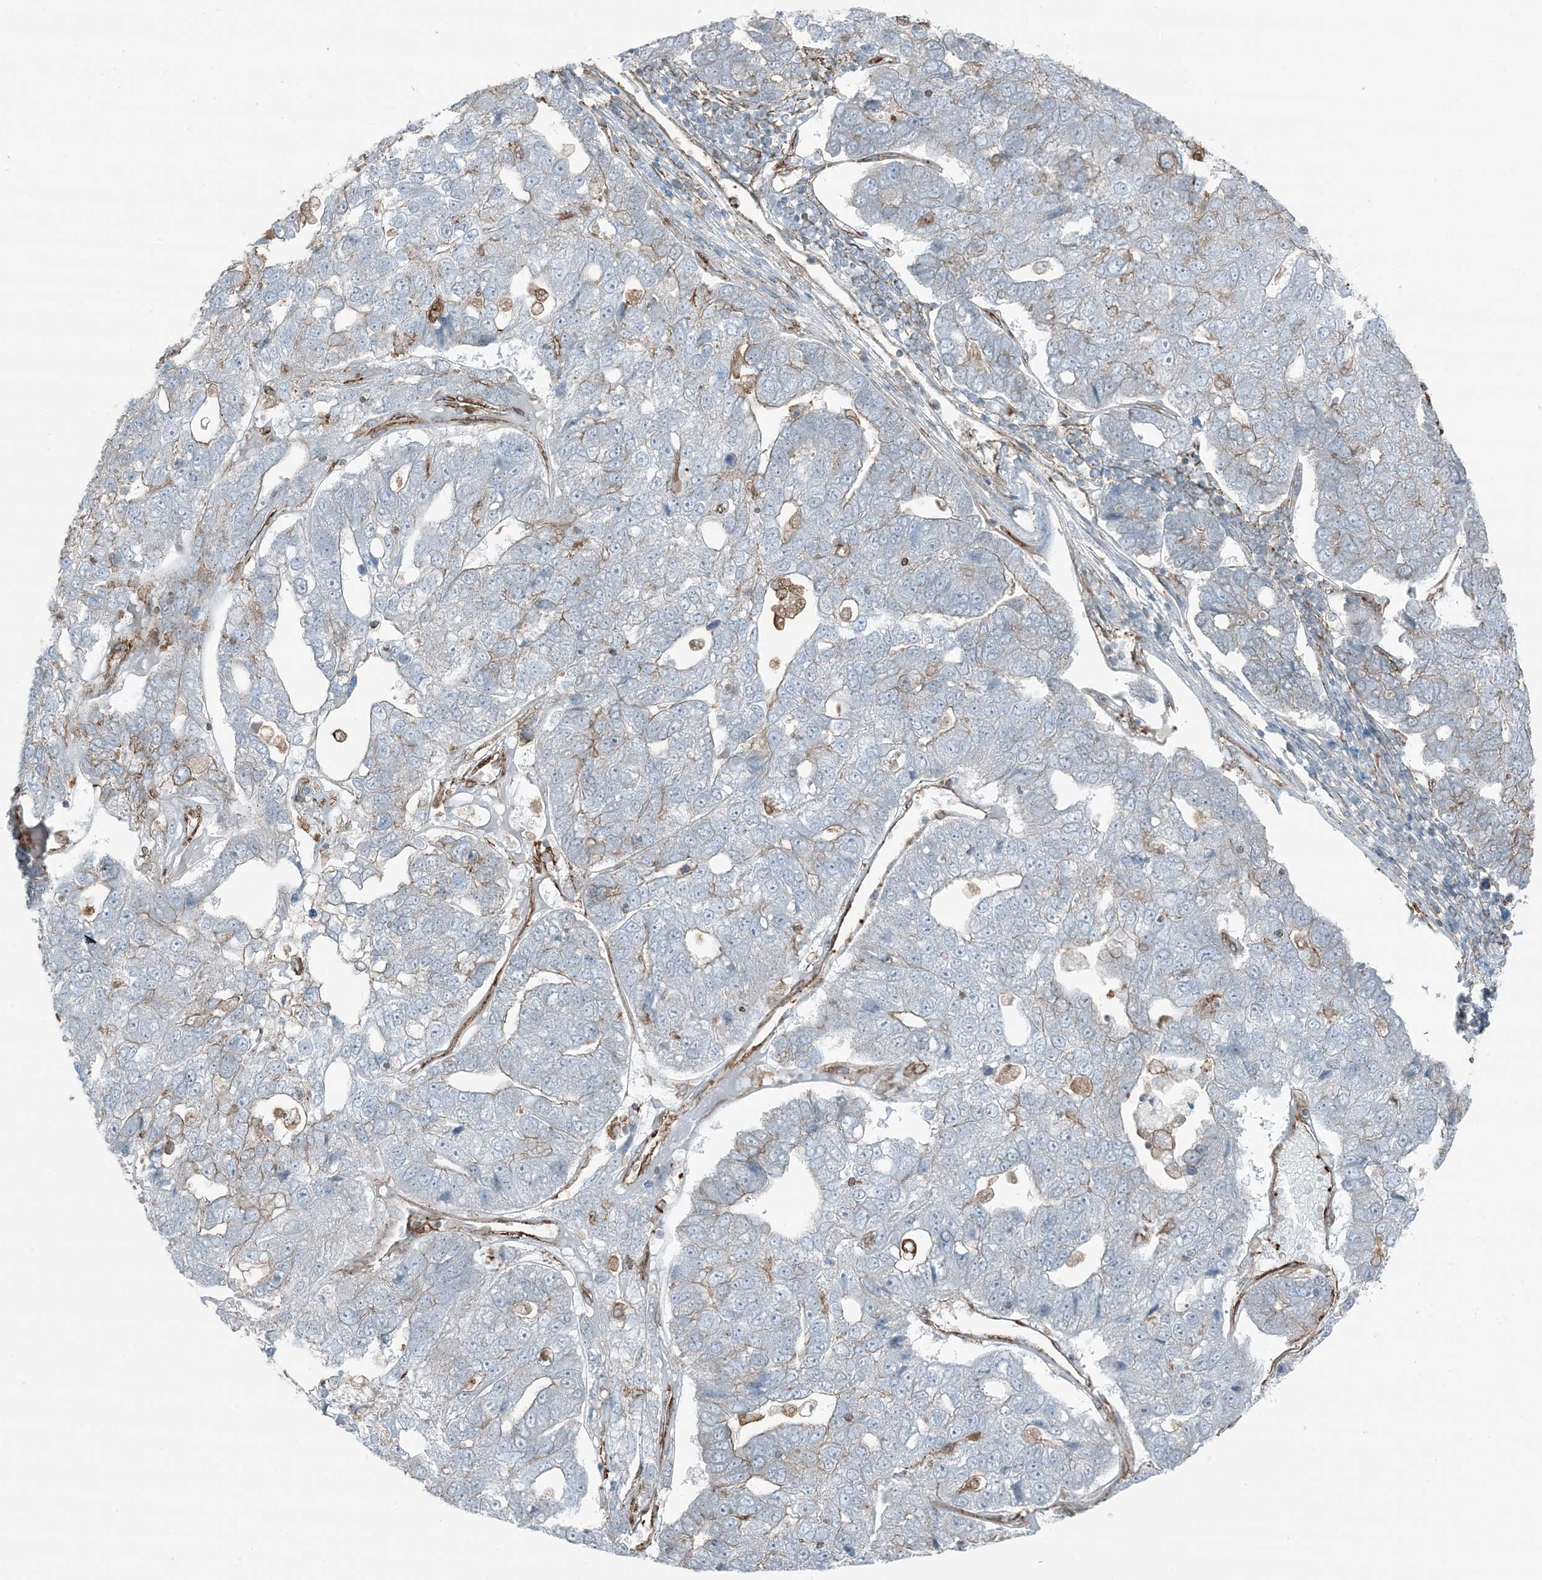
{"staining": {"intensity": "negative", "quantity": "none", "location": "none"}, "tissue": "pancreatic cancer", "cell_type": "Tumor cells", "image_type": "cancer", "snomed": [{"axis": "morphology", "description": "Adenocarcinoma, NOS"}, {"axis": "topography", "description": "Pancreas"}], "caption": "This histopathology image is of pancreatic cancer stained with IHC to label a protein in brown with the nuclei are counter-stained blue. There is no positivity in tumor cells.", "gene": "APOBEC3C", "patient": {"sex": "female", "age": 61}}